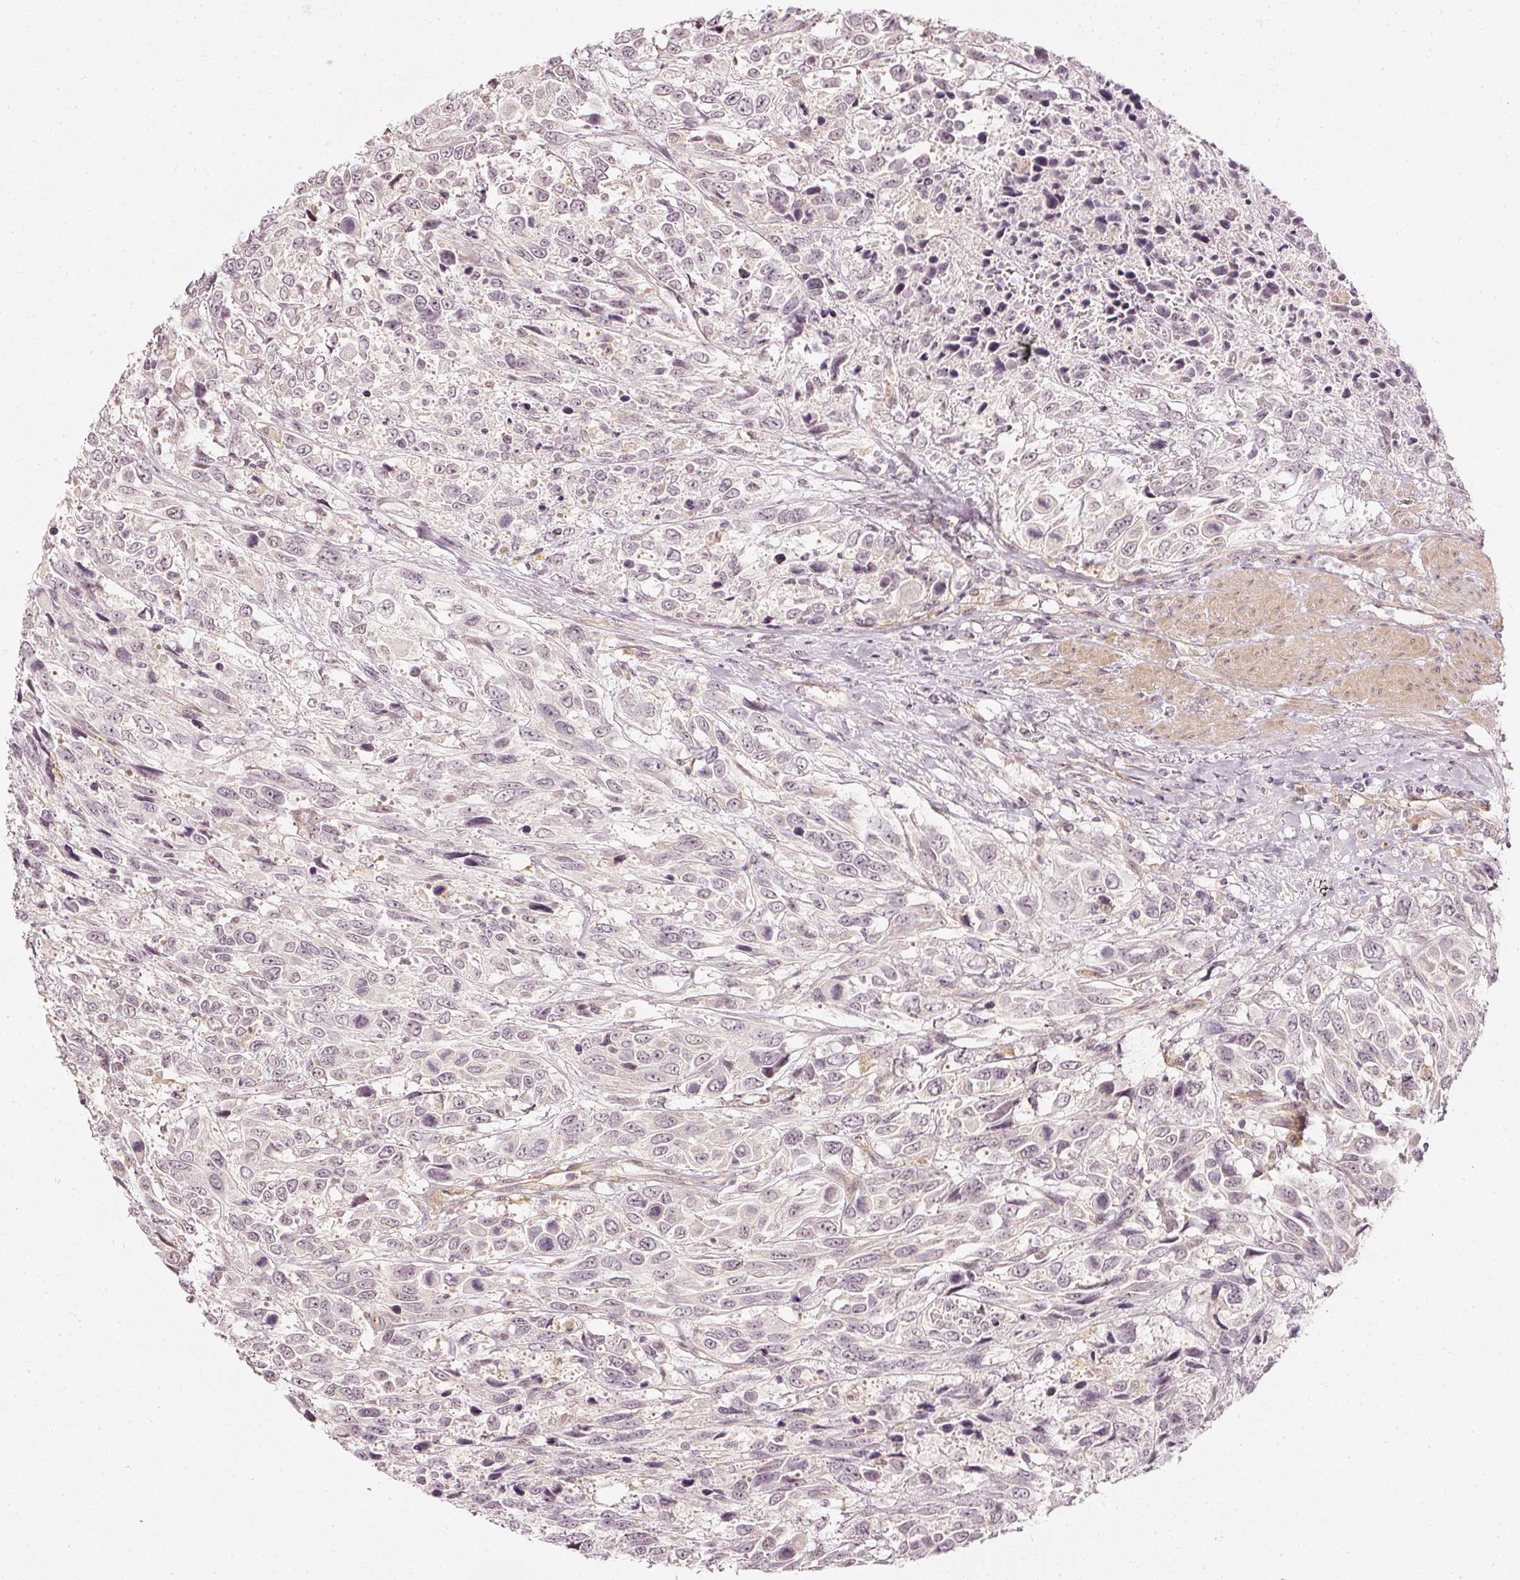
{"staining": {"intensity": "negative", "quantity": "none", "location": "none"}, "tissue": "urothelial cancer", "cell_type": "Tumor cells", "image_type": "cancer", "snomed": [{"axis": "morphology", "description": "Urothelial carcinoma, High grade"}, {"axis": "topography", "description": "Urinary bladder"}], "caption": "Tumor cells are negative for brown protein staining in high-grade urothelial carcinoma.", "gene": "DRD2", "patient": {"sex": "female", "age": 70}}